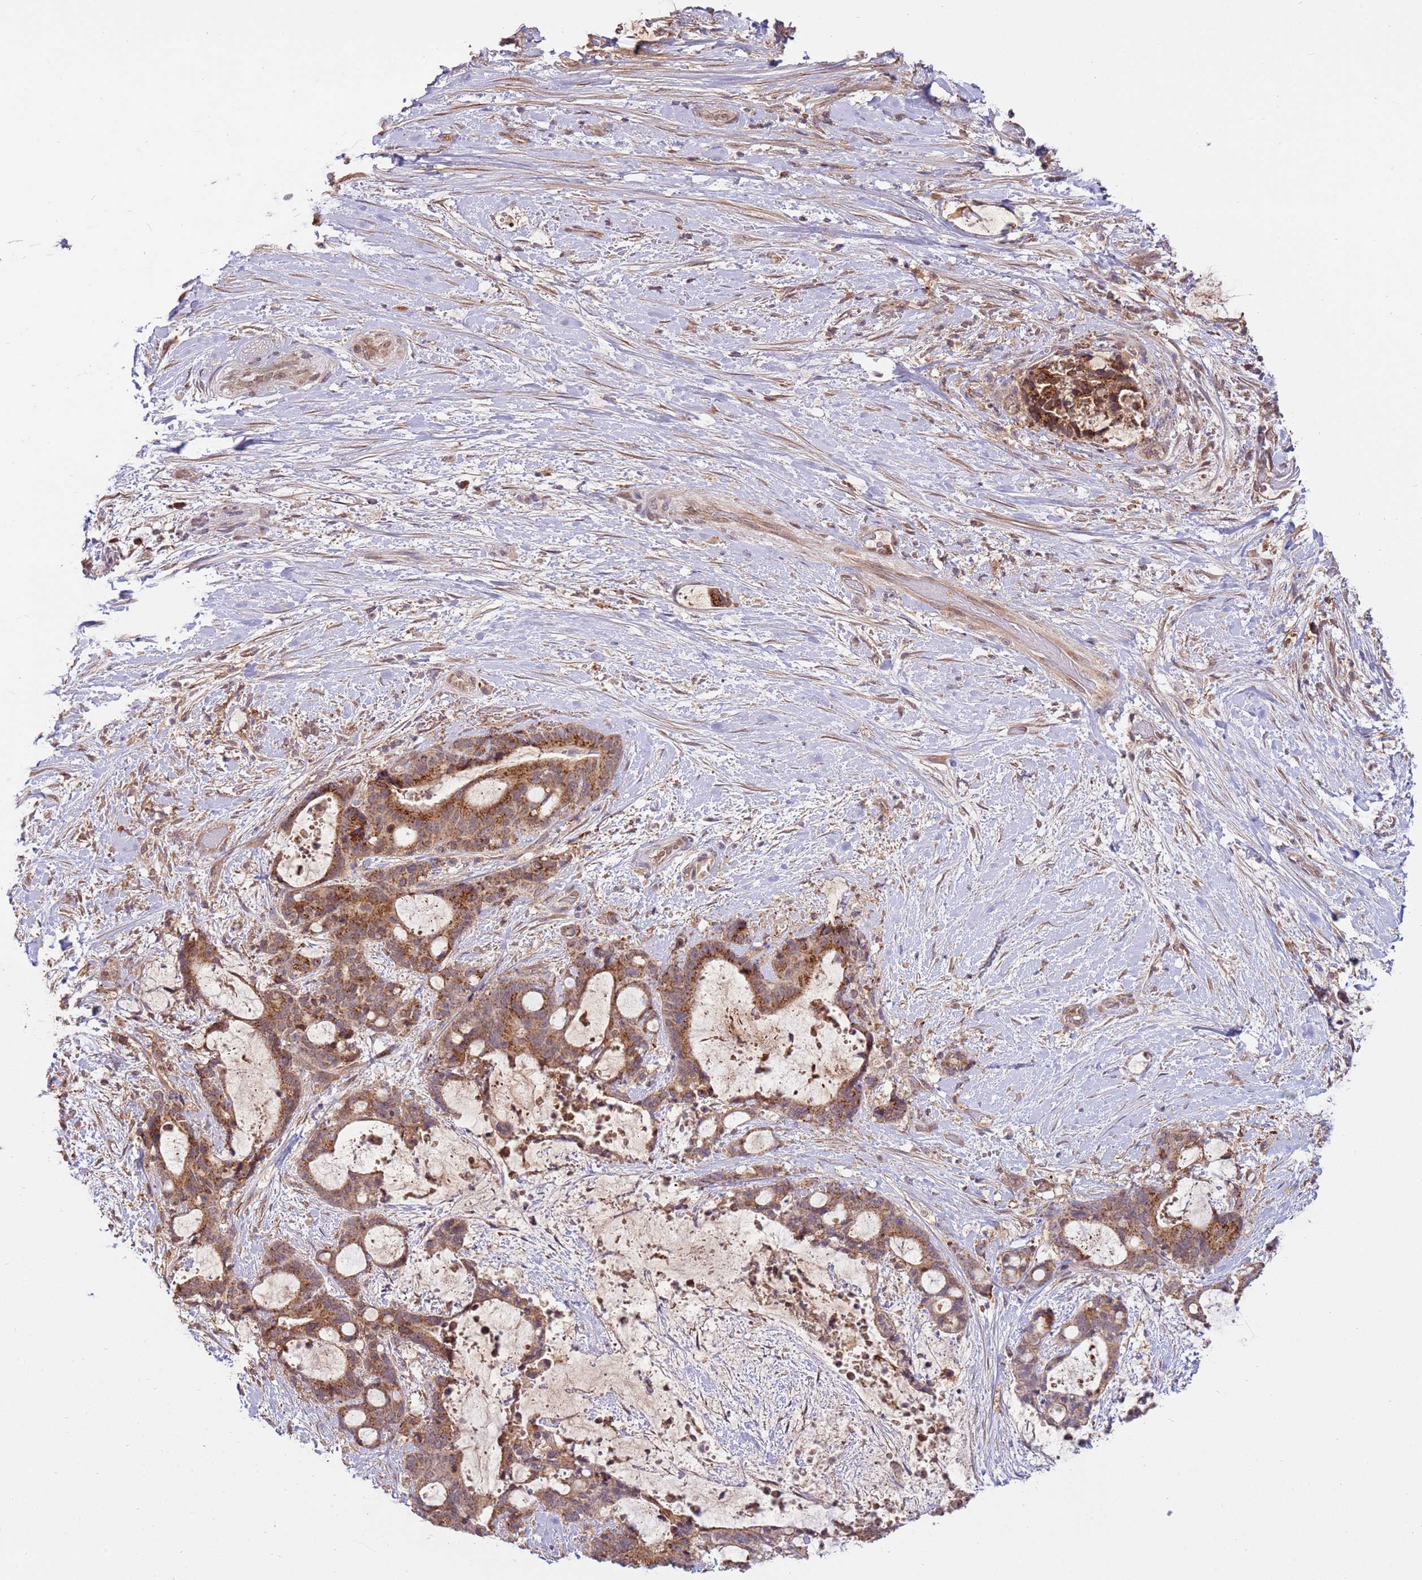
{"staining": {"intensity": "moderate", "quantity": ">75%", "location": "cytoplasmic/membranous"}, "tissue": "liver cancer", "cell_type": "Tumor cells", "image_type": "cancer", "snomed": [{"axis": "morphology", "description": "Normal tissue, NOS"}, {"axis": "morphology", "description": "Cholangiocarcinoma"}, {"axis": "topography", "description": "Liver"}, {"axis": "topography", "description": "Peripheral nerve tissue"}], "caption": "Cholangiocarcinoma (liver) stained for a protein (brown) exhibits moderate cytoplasmic/membranous positive positivity in about >75% of tumor cells.", "gene": "ZNF624", "patient": {"sex": "female", "age": 73}}